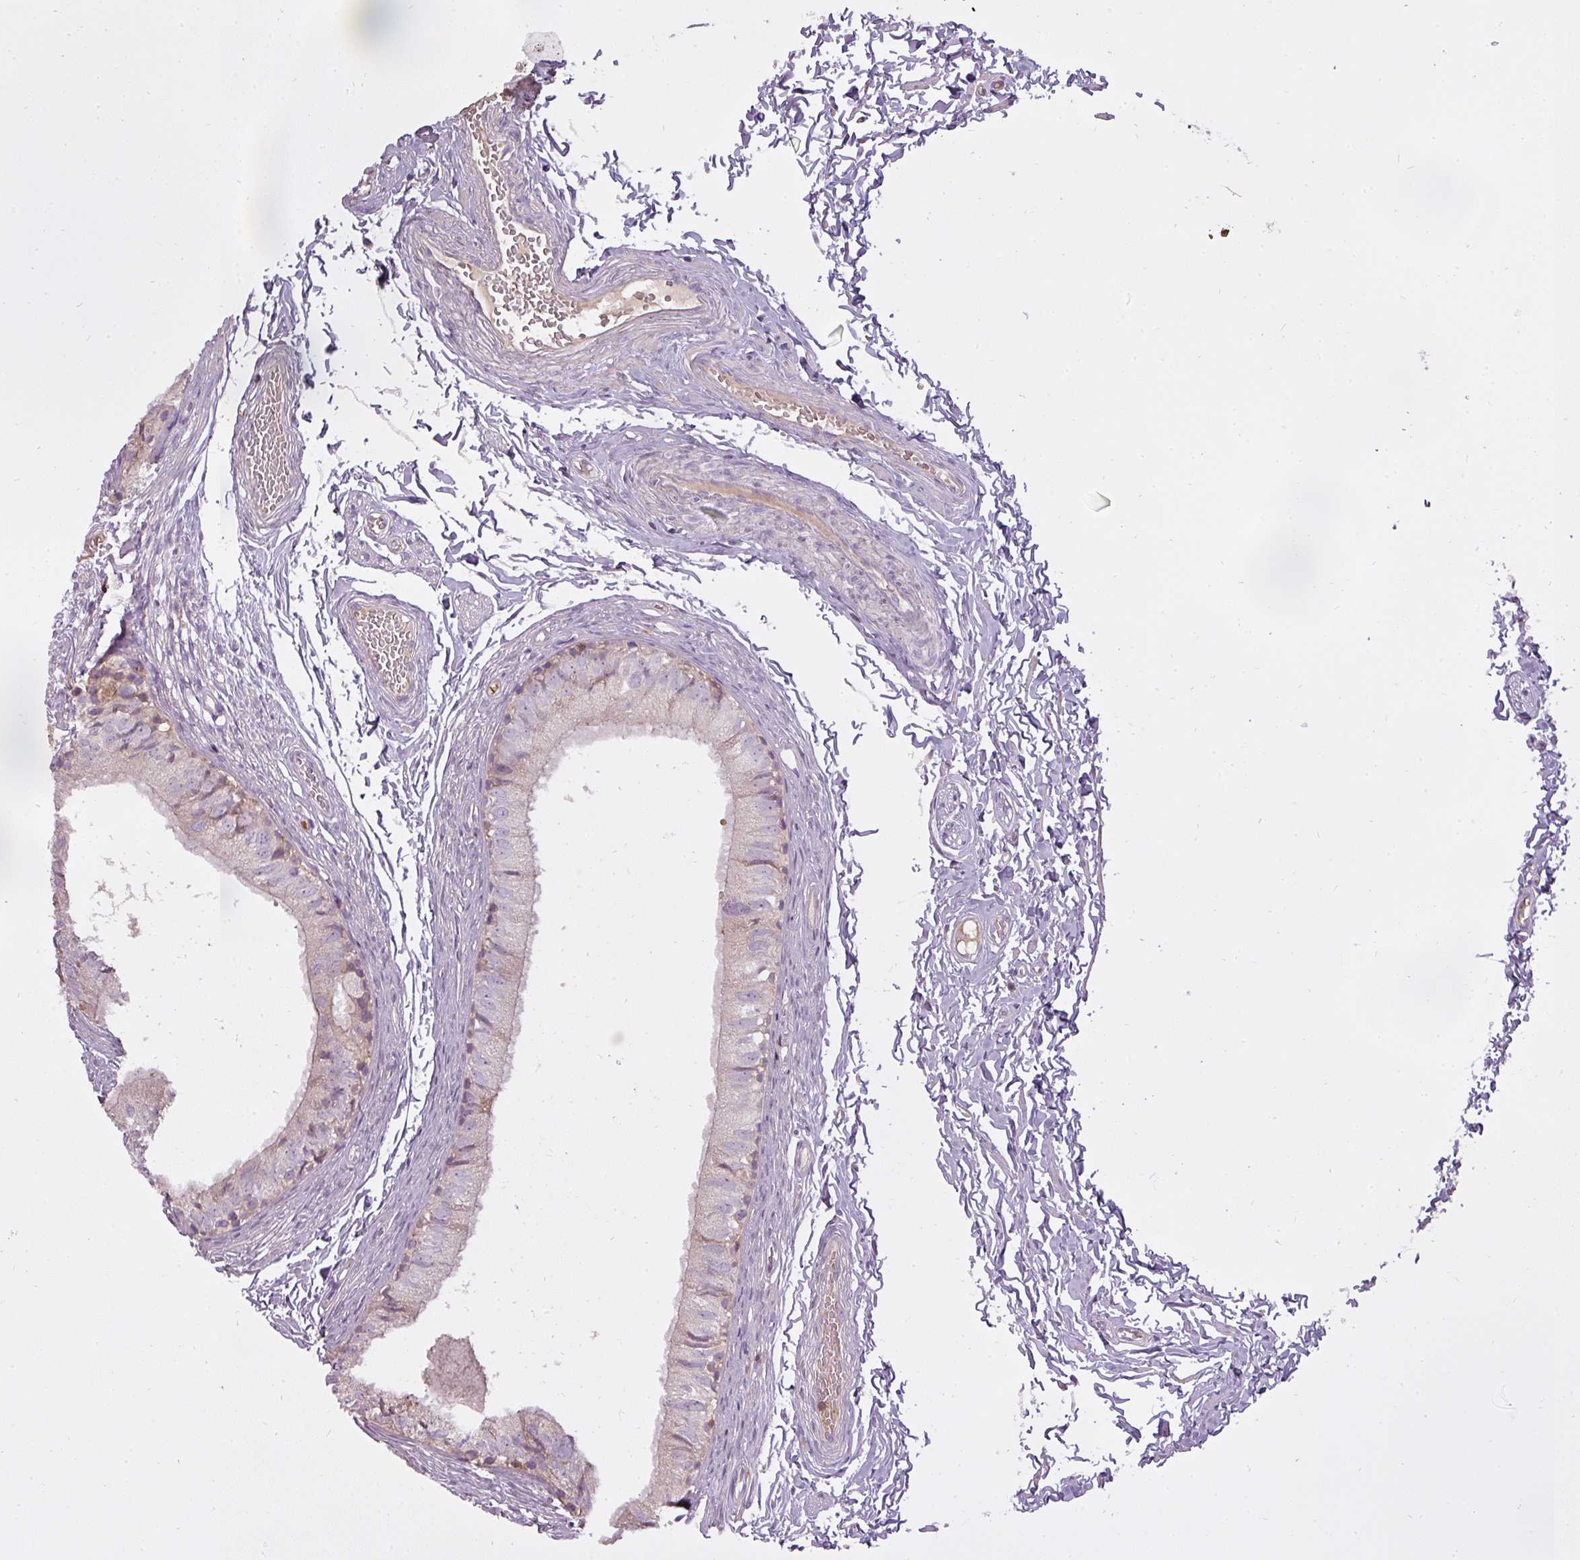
{"staining": {"intensity": "weak", "quantity": "<25%", "location": "cytoplasmic/membranous"}, "tissue": "epididymis", "cell_type": "Glandular cells", "image_type": "normal", "snomed": [{"axis": "morphology", "description": "Normal tissue, NOS"}, {"axis": "topography", "description": "Epididymis"}], "caption": "The histopathology image shows no staining of glandular cells in normal epididymis.", "gene": "STK4", "patient": {"sex": "male", "age": 37}}